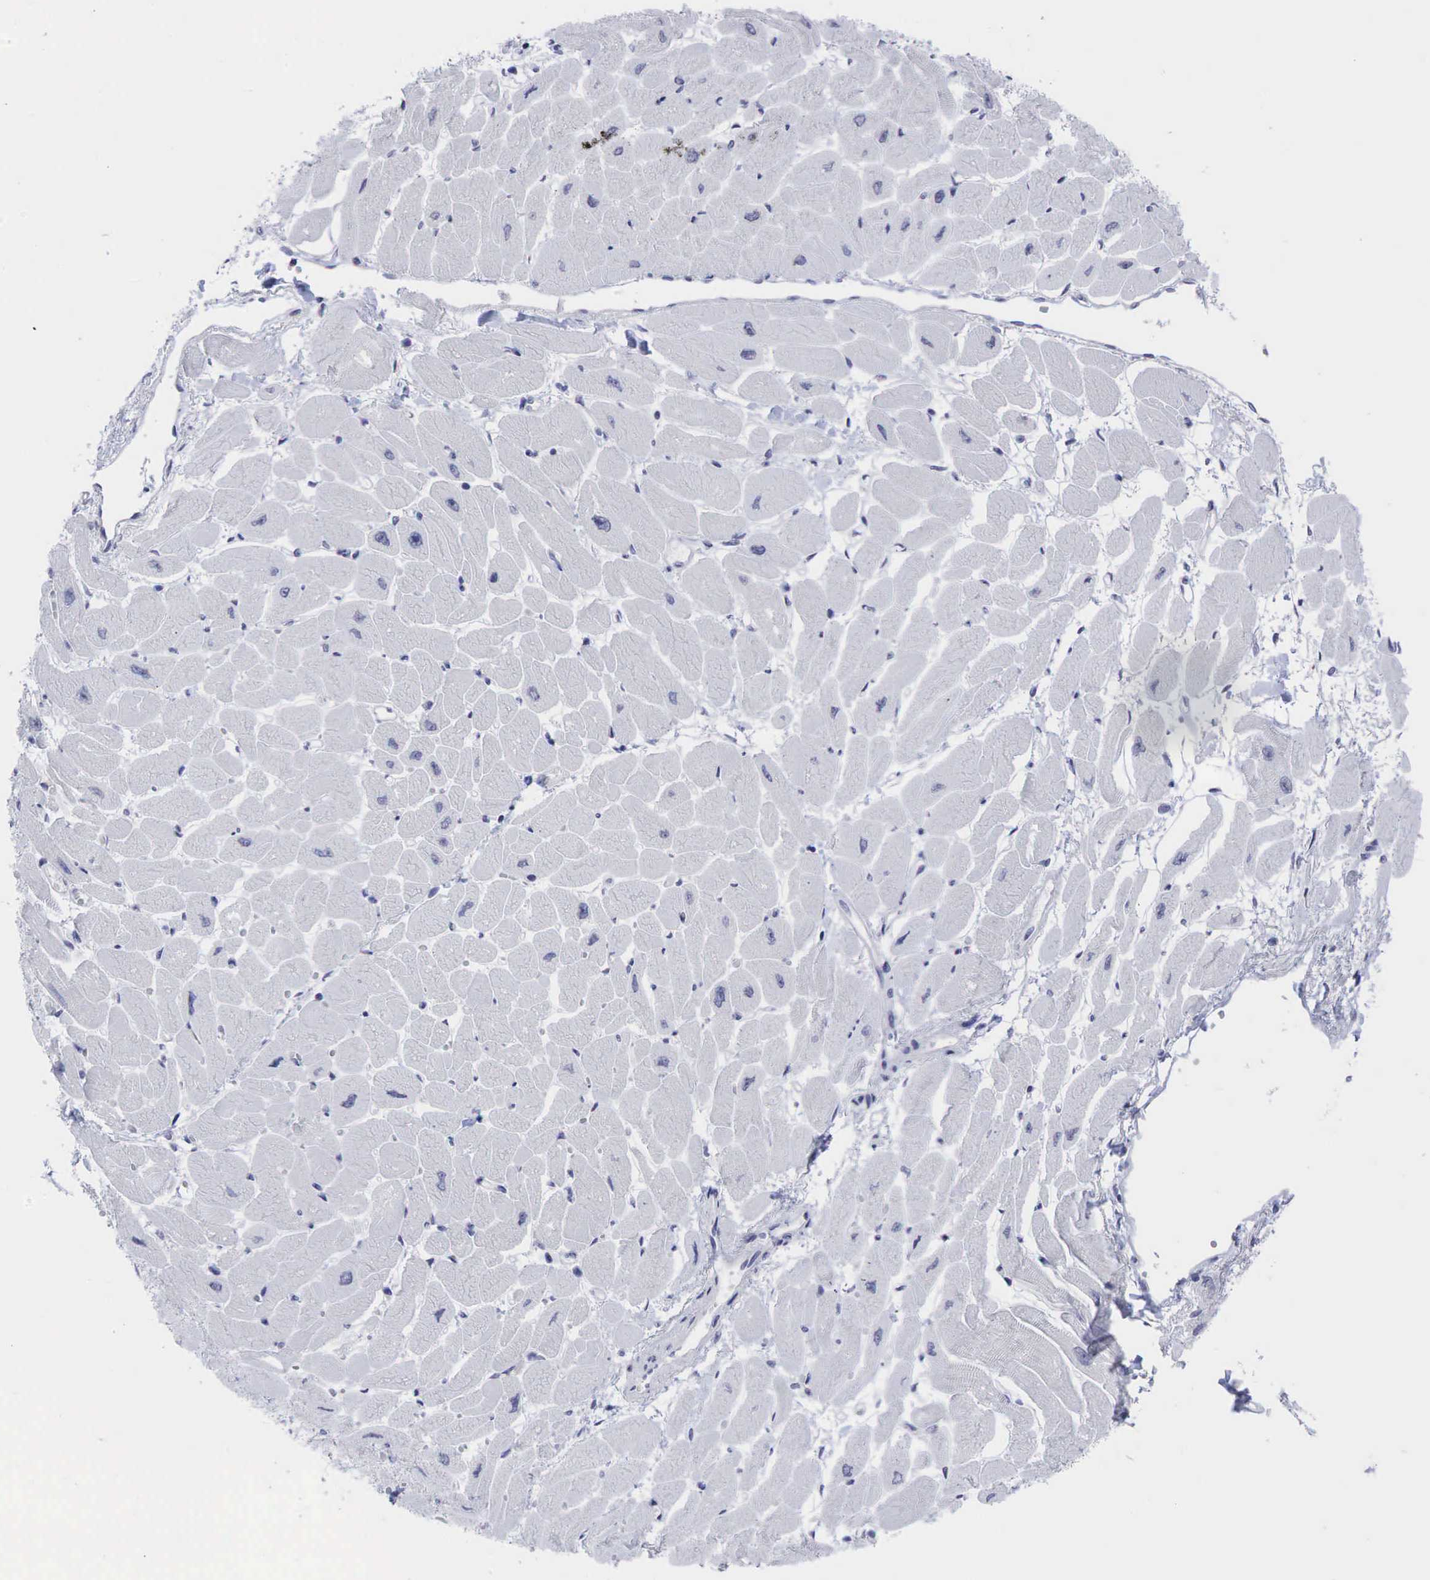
{"staining": {"intensity": "negative", "quantity": "none", "location": "none"}, "tissue": "heart muscle", "cell_type": "Cardiomyocytes", "image_type": "normal", "snomed": [{"axis": "morphology", "description": "Normal tissue, NOS"}, {"axis": "topography", "description": "Heart"}], "caption": "An immunohistochemistry (IHC) histopathology image of normal heart muscle is shown. There is no staining in cardiomyocytes of heart muscle. The staining was performed using DAB (3,3'-diaminobenzidine) to visualize the protein expression in brown, while the nuclei were stained in blue with hematoxylin (Magnification: 20x).", "gene": "AR", "patient": {"sex": "female", "age": 54}}